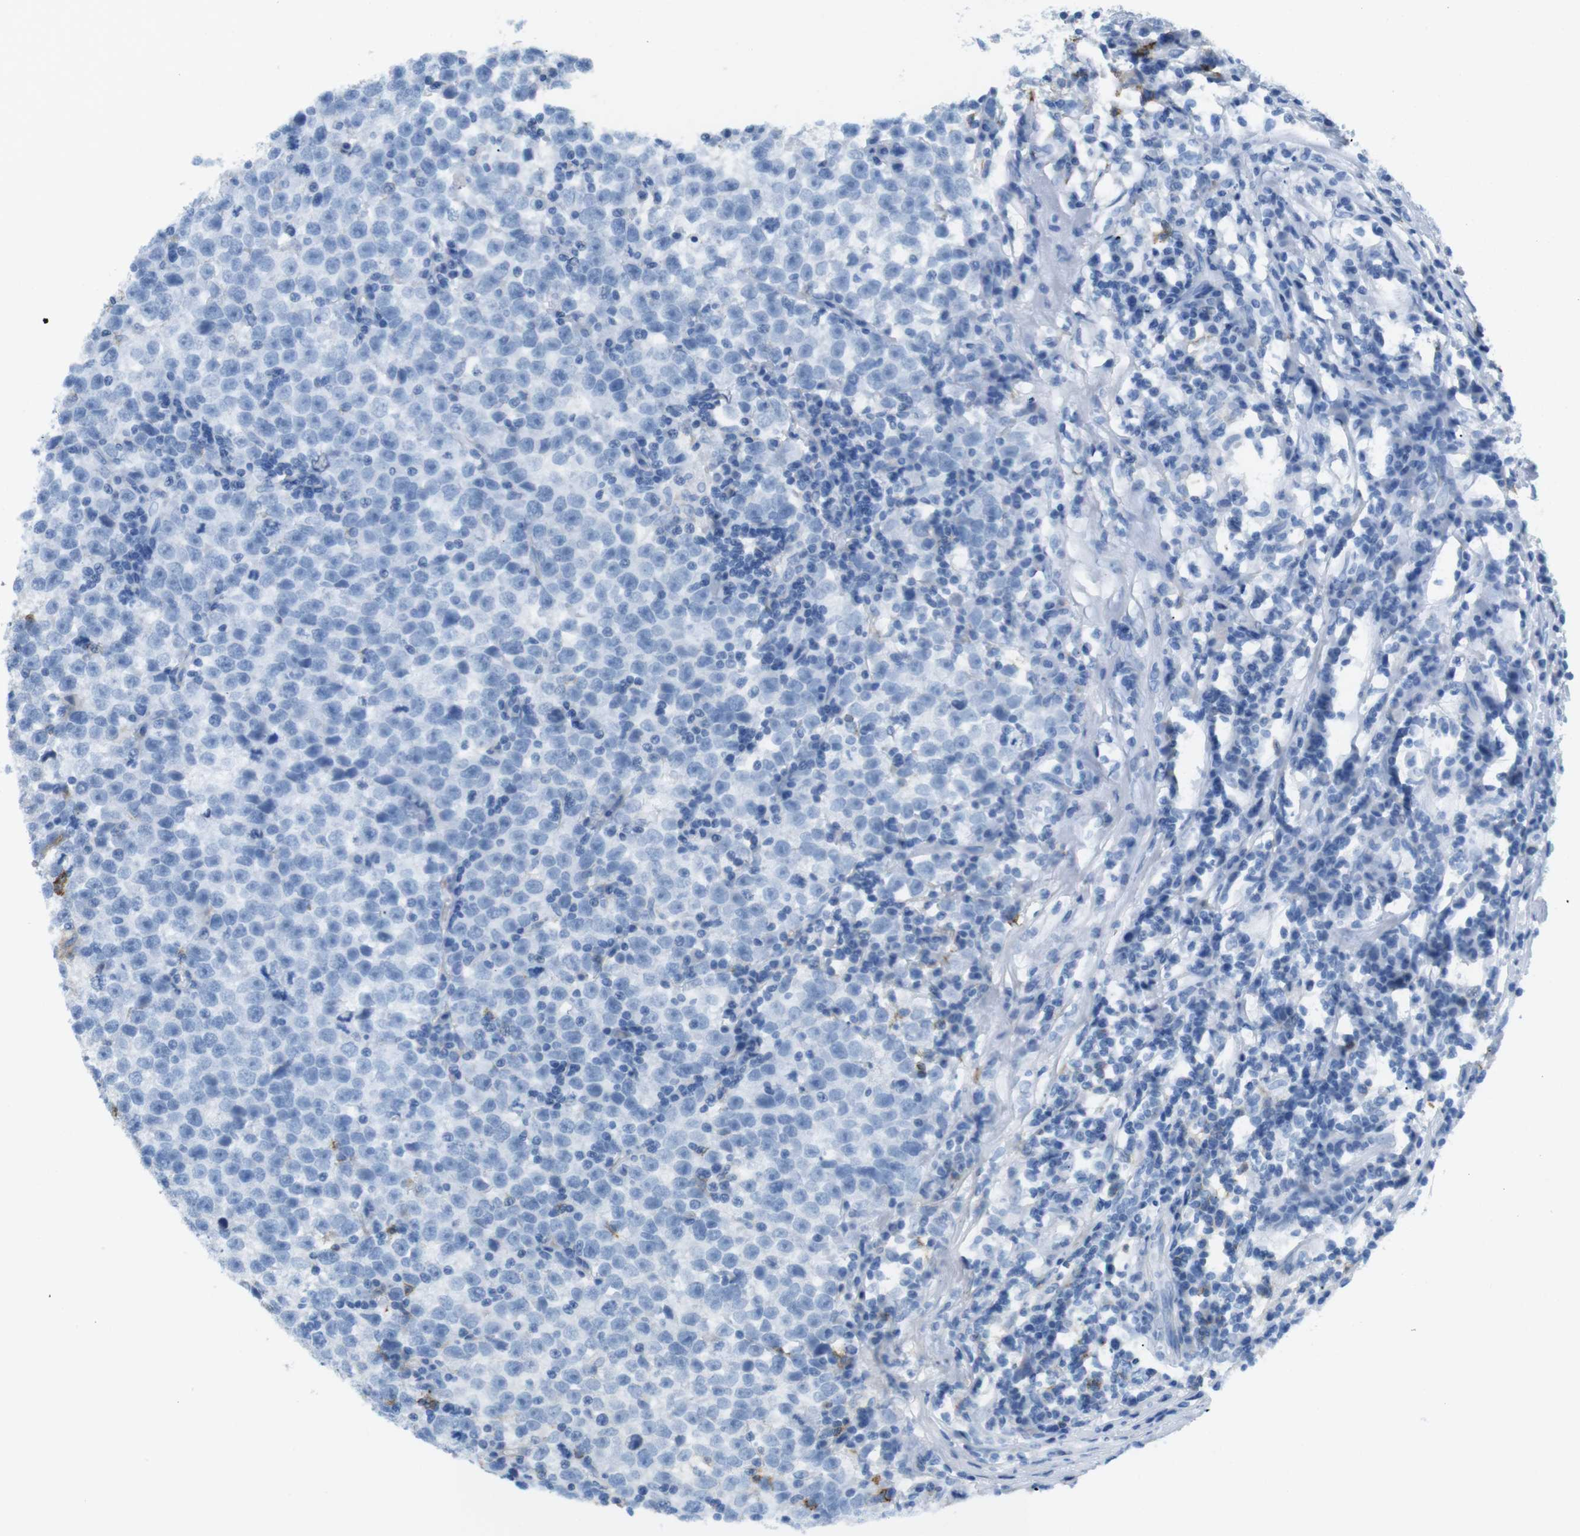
{"staining": {"intensity": "negative", "quantity": "none", "location": "none"}, "tissue": "testis cancer", "cell_type": "Tumor cells", "image_type": "cancer", "snomed": [{"axis": "morphology", "description": "Seminoma, NOS"}, {"axis": "topography", "description": "Testis"}], "caption": "A histopathology image of human testis cancer is negative for staining in tumor cells. The staining is performed using DAB brown chromogen with nuclei counter-stained in using hematoxylin.", "gene": "TNFRSF4", "patient": {"sex": "male", "age": 43}}